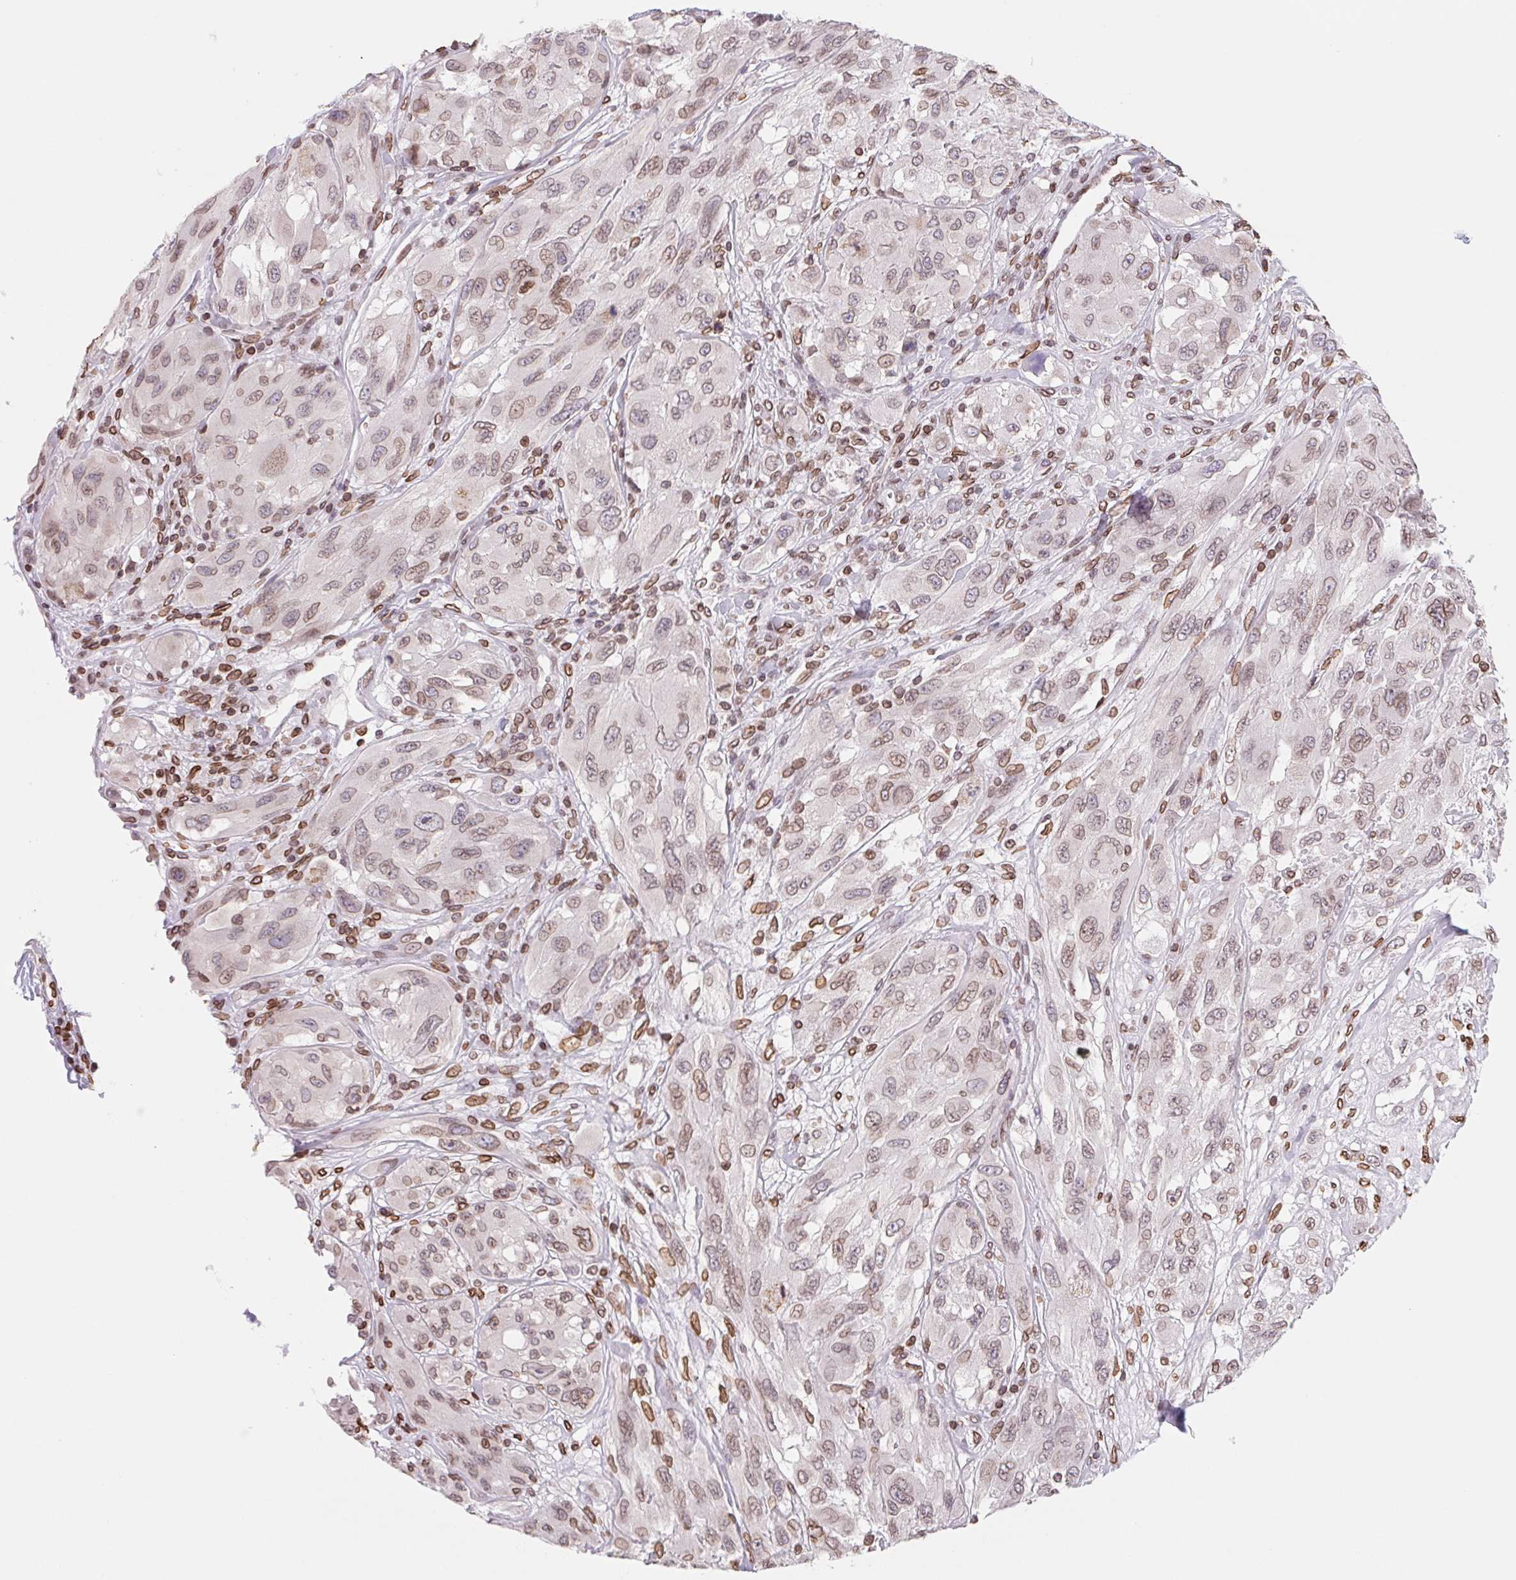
{"staining": {"intensity": "moderate", "quantity": "<25%", "location": "cytoplasmic/membranous,nuclear"}, "tissue": "melanoma", "cell_type": "Tumor cells", "image_type": "cancer", "snomed": [{"axis": "morphology", "description": "Malignant melanoma, NOS"}, {"axis": "topography", "description": "Skin"}], "caption": "Malignant melanoma stained for a protein displays moderate cytoplasmic/membranous and nuclear positivity in tumor cells. Immunohistochemistry stains the protein of interest in brown and the nuclei are stained blue.", "gene": "LMNB2", "patient": {"sex": "female", "age": 91}}